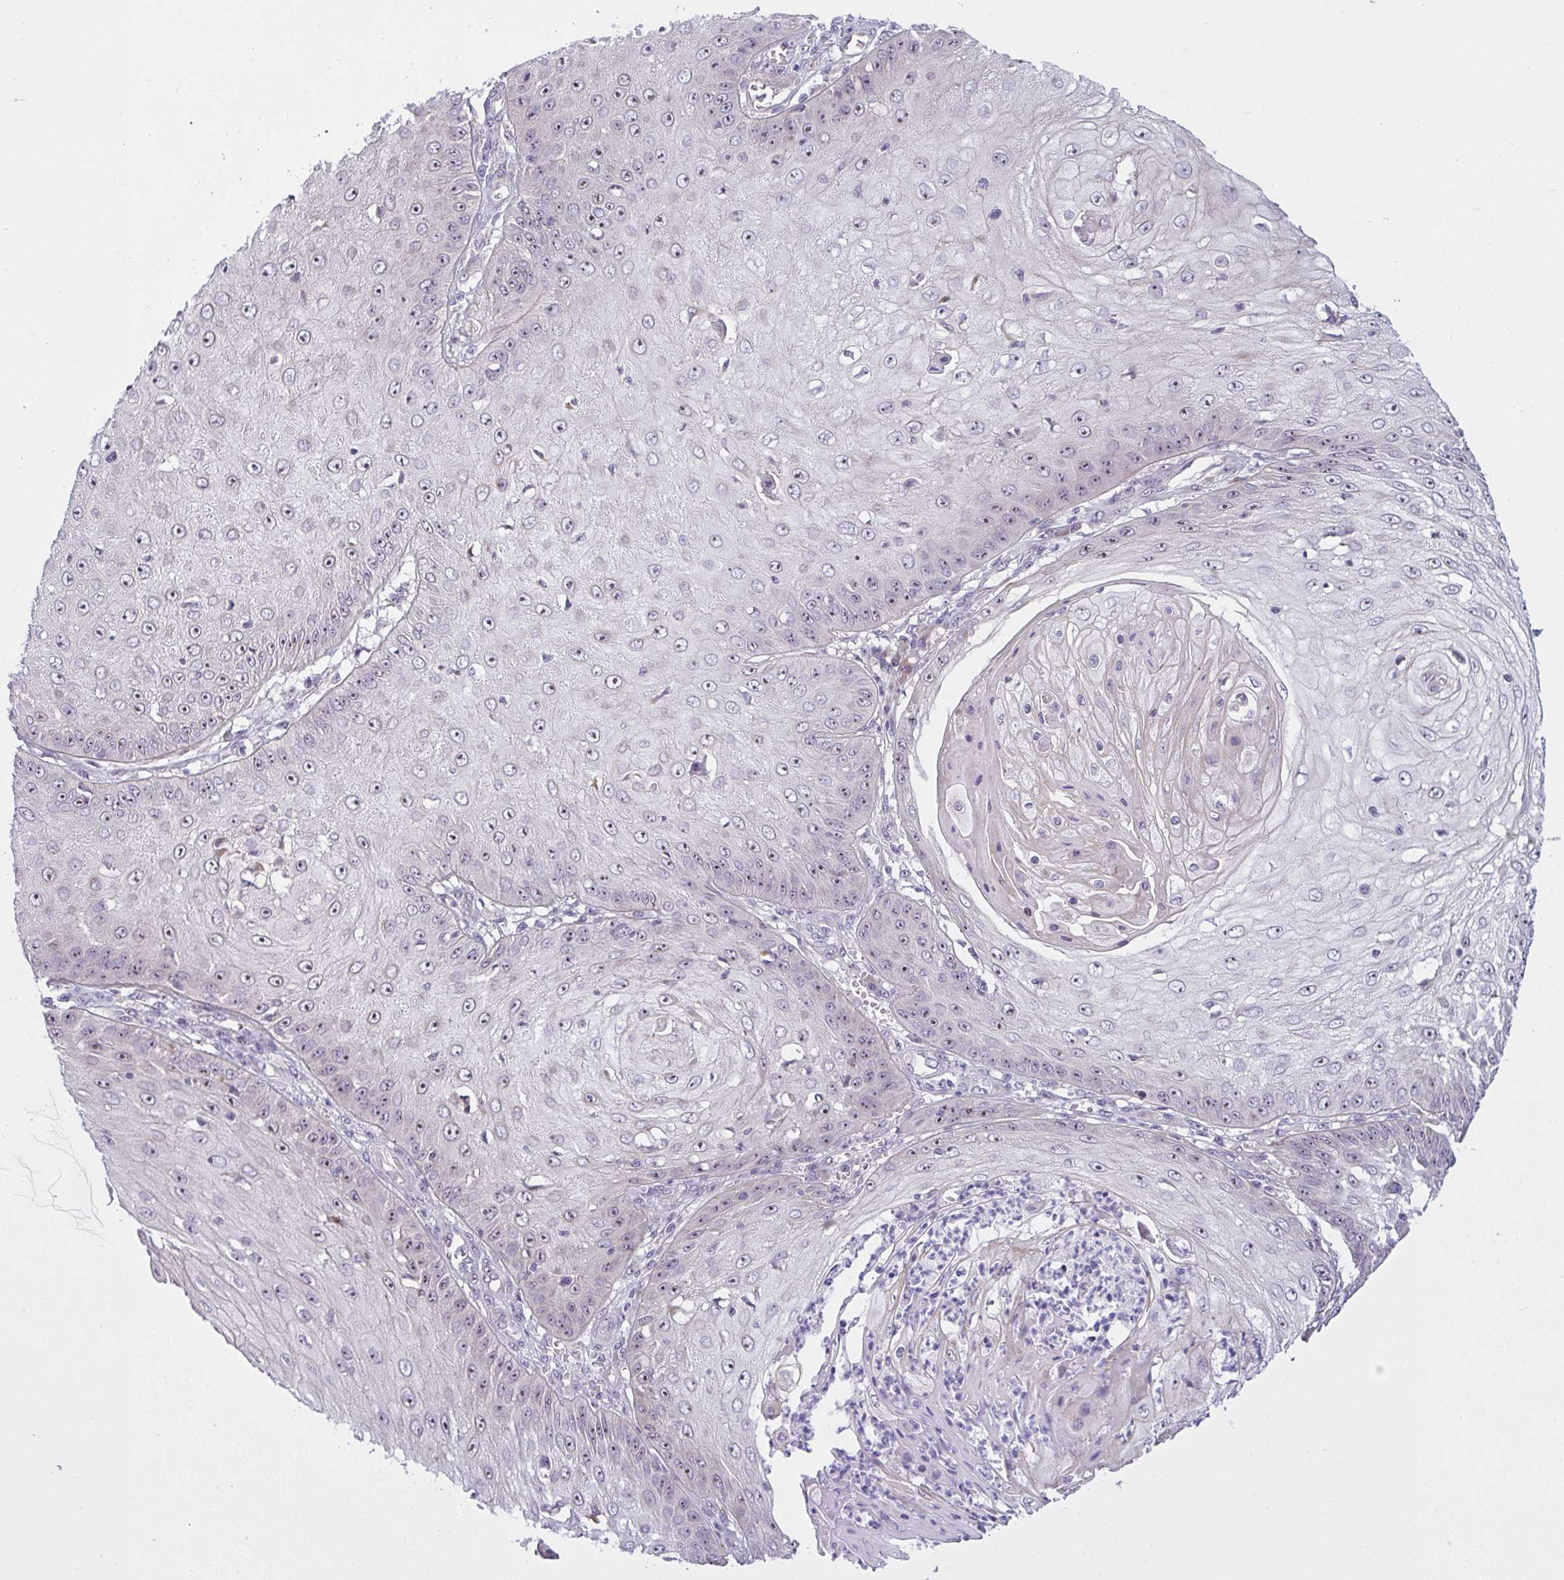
{"staining": {"intensity": "moderate", "quantity": "<25%", "location": "nuclear"}, "tissue": "skin cancer", "cell_type": "Tumor cells", "image_type": "cancer", "snomed": [{"axis": "morphology", "description": "Squamous cell carcinoma, NOS"}, {"axis": "topography", "description": "Skin"}], "caption": "Immunohistochemistry of human squamous cell carcinoma (skin) displays low levels of moderate nuclear positivity in about <25% of tumor cells. (Stains: DAB (3,3'-diaminobenzidine) in brown, nuclei in blue, Microscopy: brightfield microscopy at high magnification).", "gene": "NT5C1A", "patient": {"sex": "male", "age": 70}}